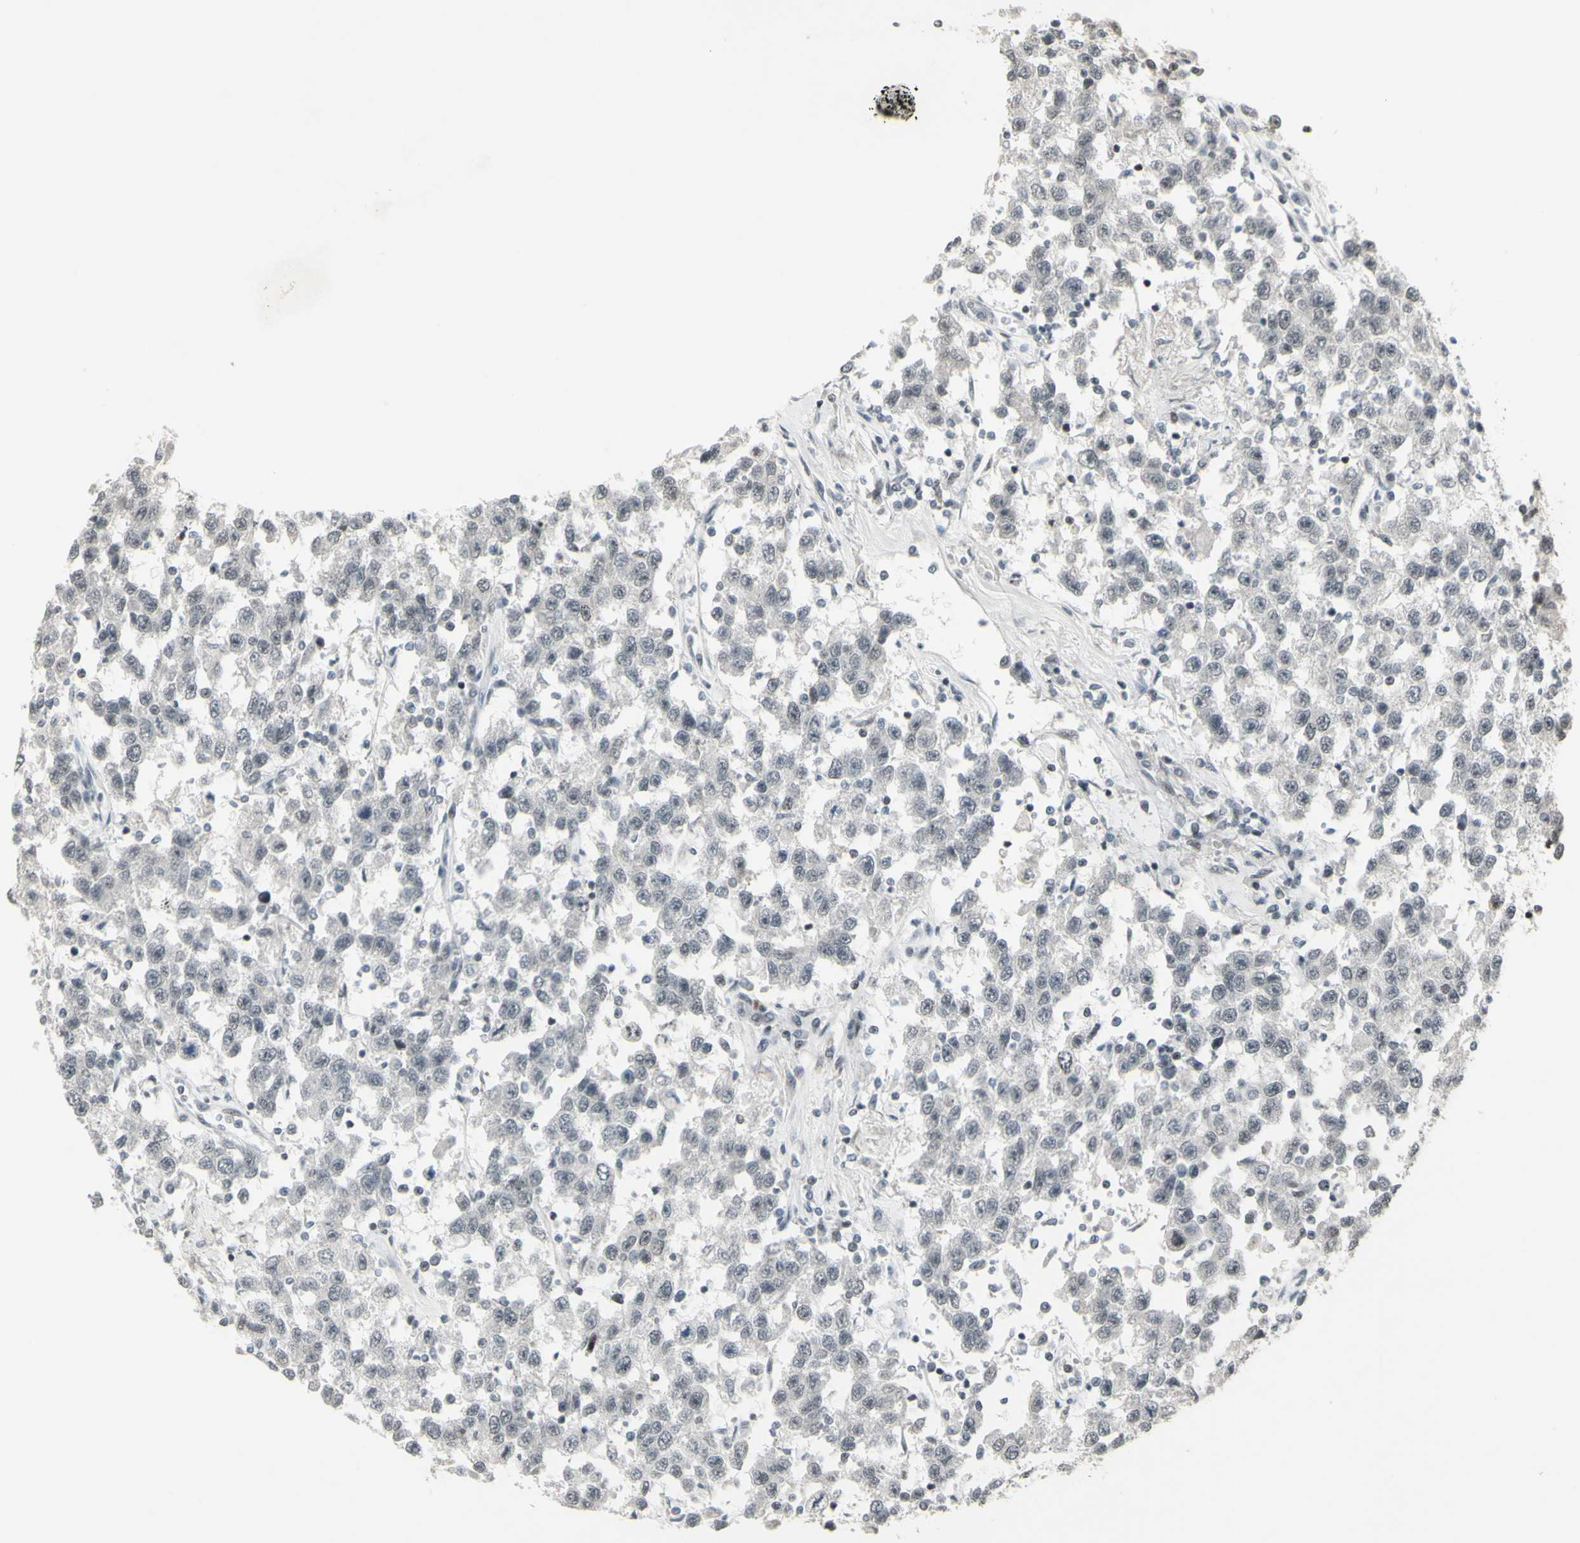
{"staining": {"intensity": "negative", "quantity": "none", "location": "none"}, "tissue": "testis cancer", "cell_type": "Tumor cells", "image_type": "cancer", "snomed": [{"axis": "morphology", "description": "Seminoma, NOS"}, {"axis": "topography", "description": "Testis"}], "caption": "Photomicrograph shows no significant protein positivity in tumor cells of seminoma (testis).", "gene": "SUPT6H", "patient": {"sex": "male", "age": 41}}